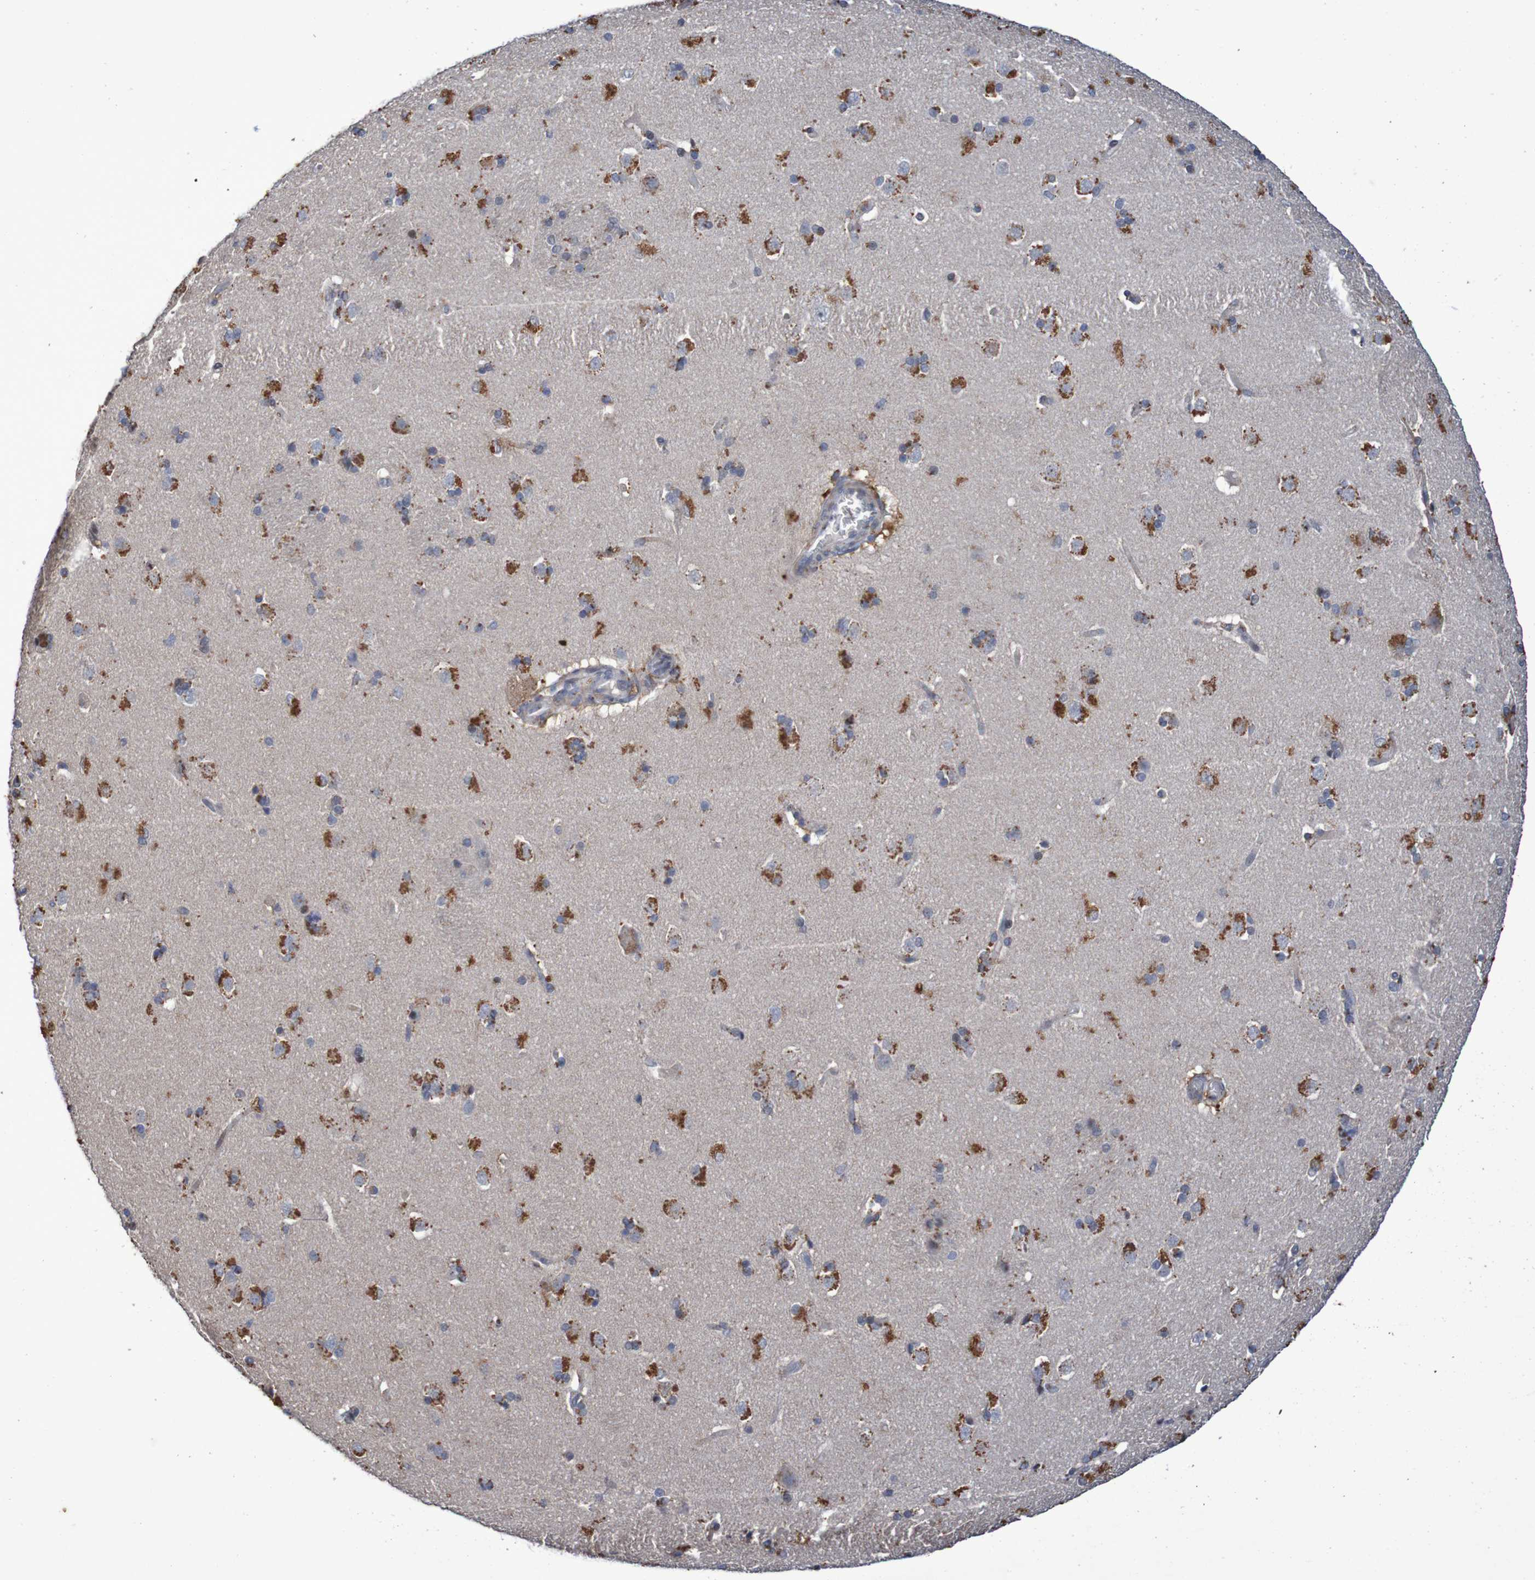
{"staining": {"intensity": "moderate", "quantity": "<25%", "location": "cytoplasmic/membranous"}, "tissue": "caudate", "cell_type": "Glial cells", "image_type": "normal", "snomed": [{"axis": "morphology", "description": "Normal tissue, NOS"}, {"axis": "topography", "description": "Lateral ventricle wall"}], "caption": "Moderate cytoplasmic/membranous positivity for a protein is present in approximately <25% of glial cells of normal caudate using immunohistochemistry (IHC).", "gene": "FBP1", "patient": {"sex": "female", "age": 19}}